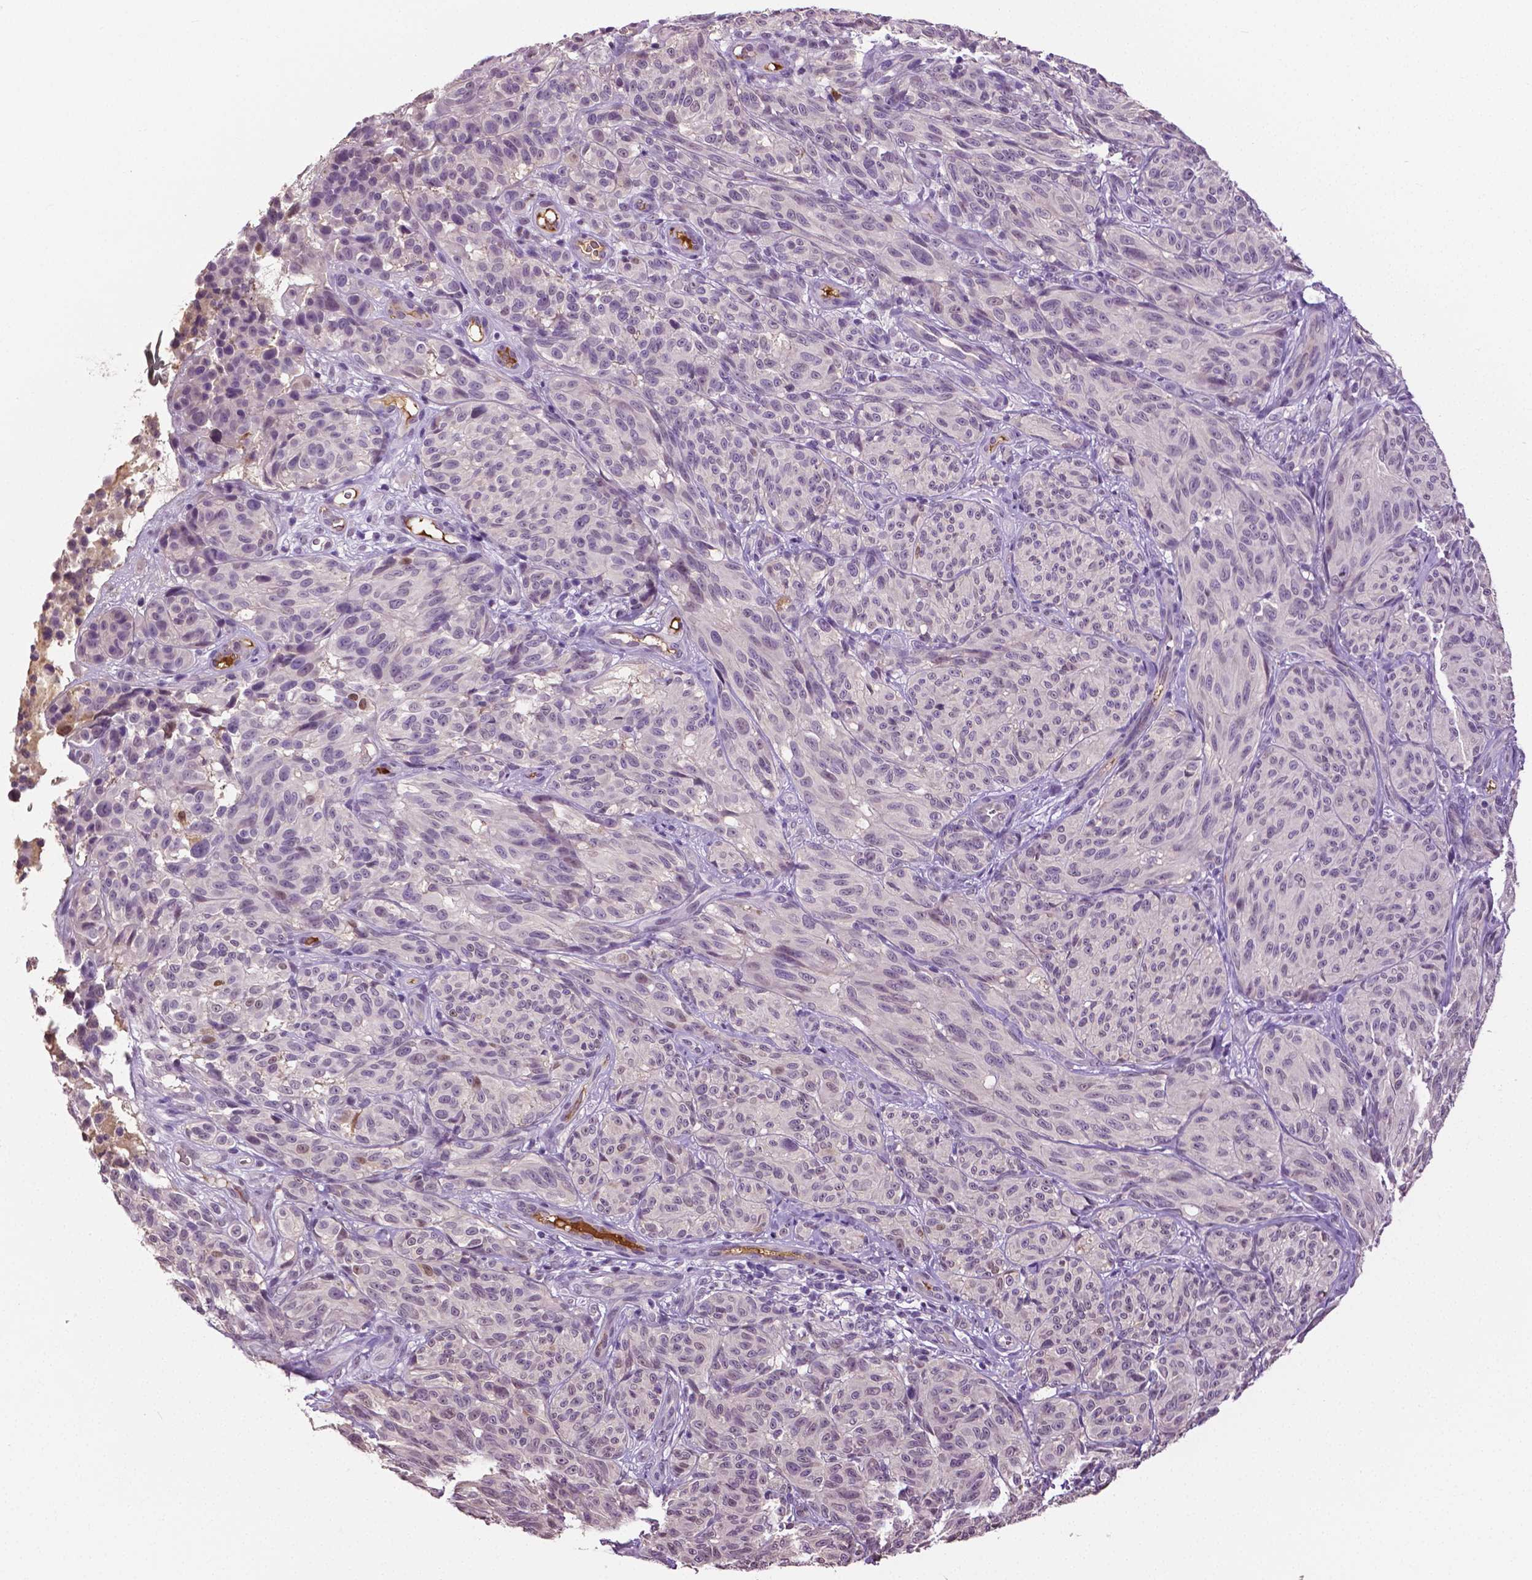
{"staining": {"intensity": "negative", "quantity": "none", "location": "none"}, "tissue": "melanoma", "cell_type": "Tumor cells", "image_type": "cancer", "snomed": [{"axis": "morphology", "description": "Malignant melanoma, NOS"}, {"axis": "topography", "description": "Skin"}], "caption": "Protein analysis of malignant melanoma shows no significant positivity in tumor cells.", "gene": "PTPN5", "patient": {"sex": "female", "age": 85}}